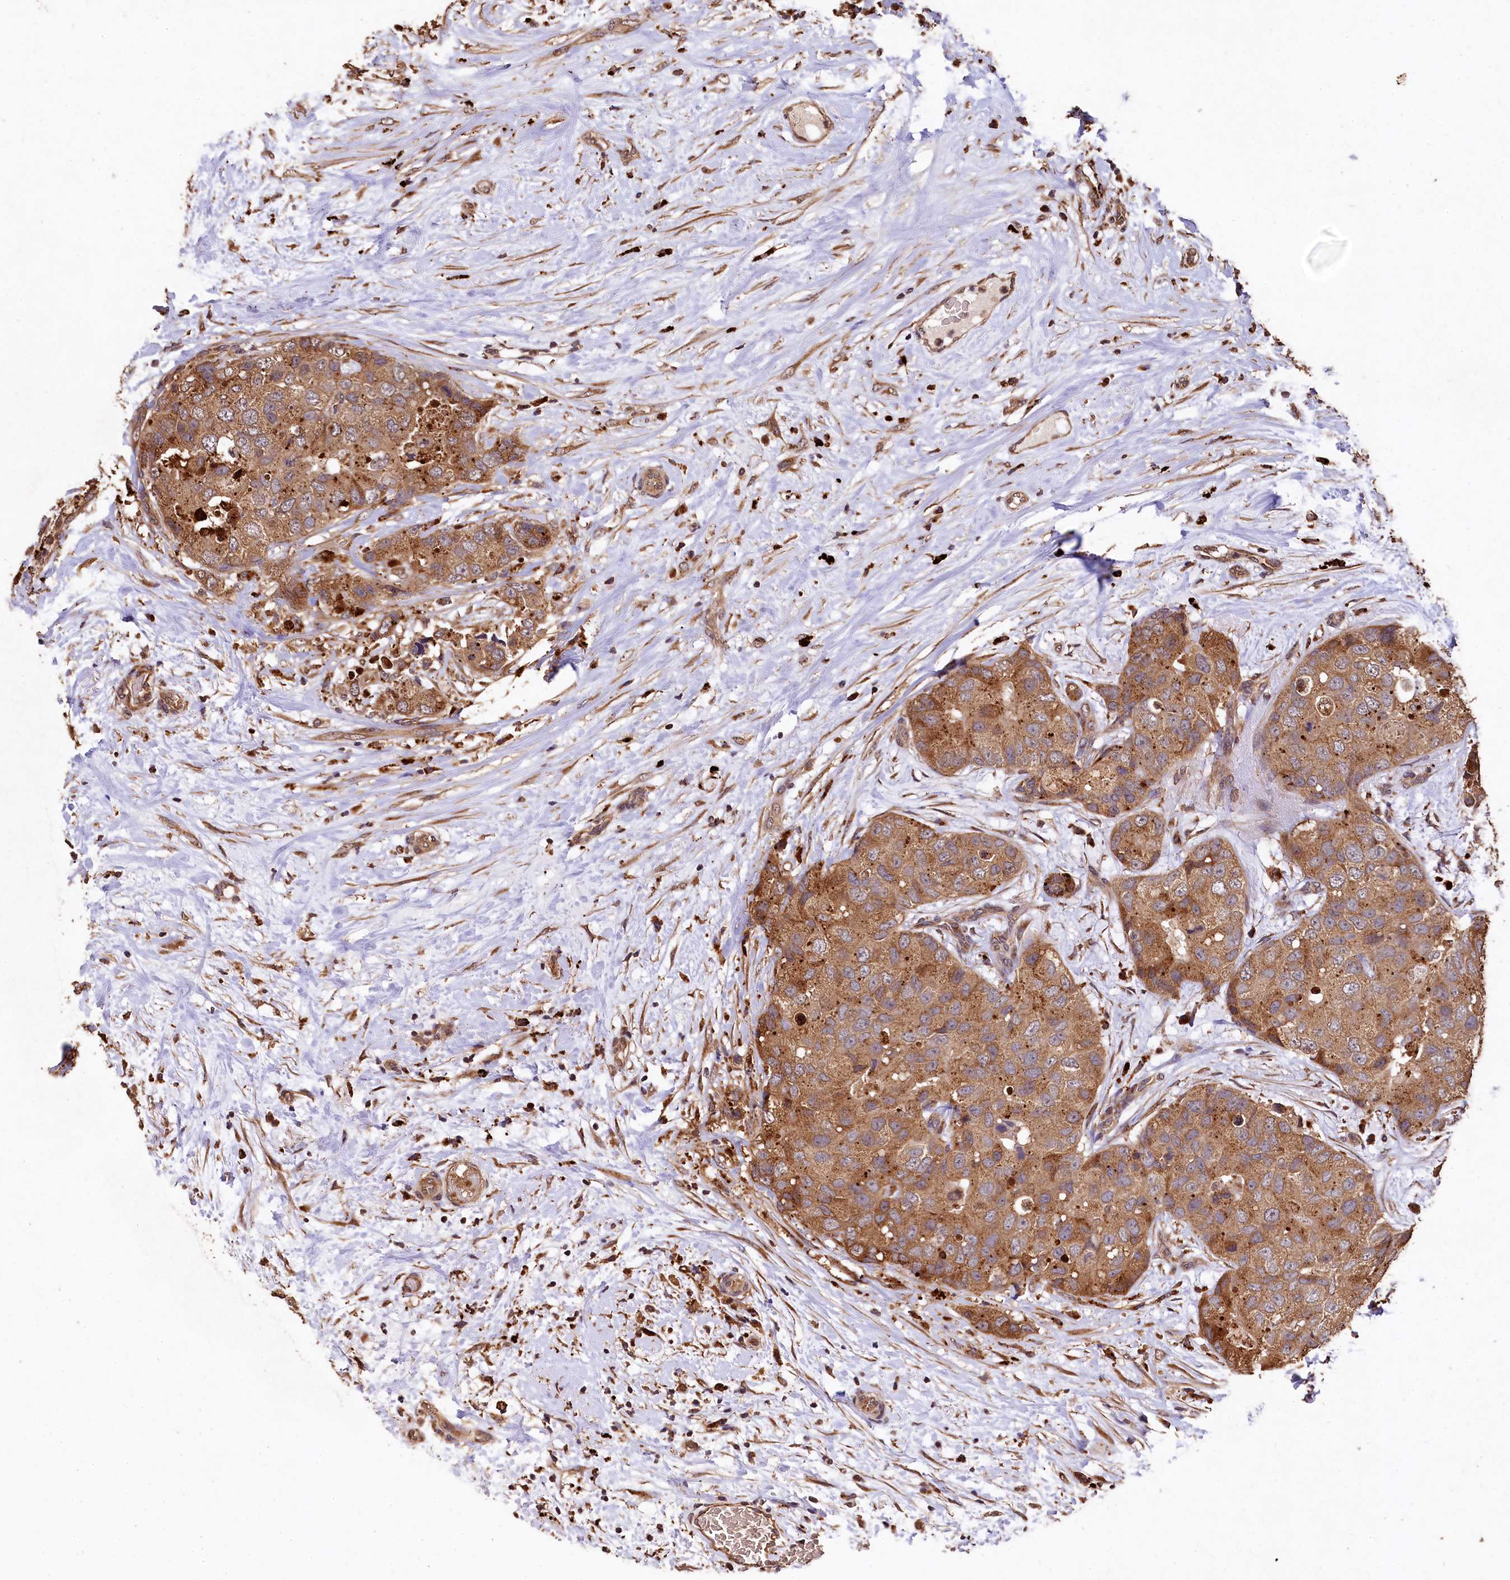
{"staining": {"intensity": "moderate", "quantity": ">75%", "location": "cytoplasmic/membranous"}, "tissue": "breast cancer", "cell_type": "Tumor cells", "image_type": "cancer", "snomed": [{"axis": "morphology", "description": "Duct carcinoma"}, {"axis": "topography", "description": "Breast"}], "caption": "This is a histology image of IHC staining of infiltrating ductal carcinoma (breast), which shows moderate staining in the cytoplasmic/membranous of tumor cells.", "gene": "LSM4", "patient": {"sex": "female", "age": 62}}